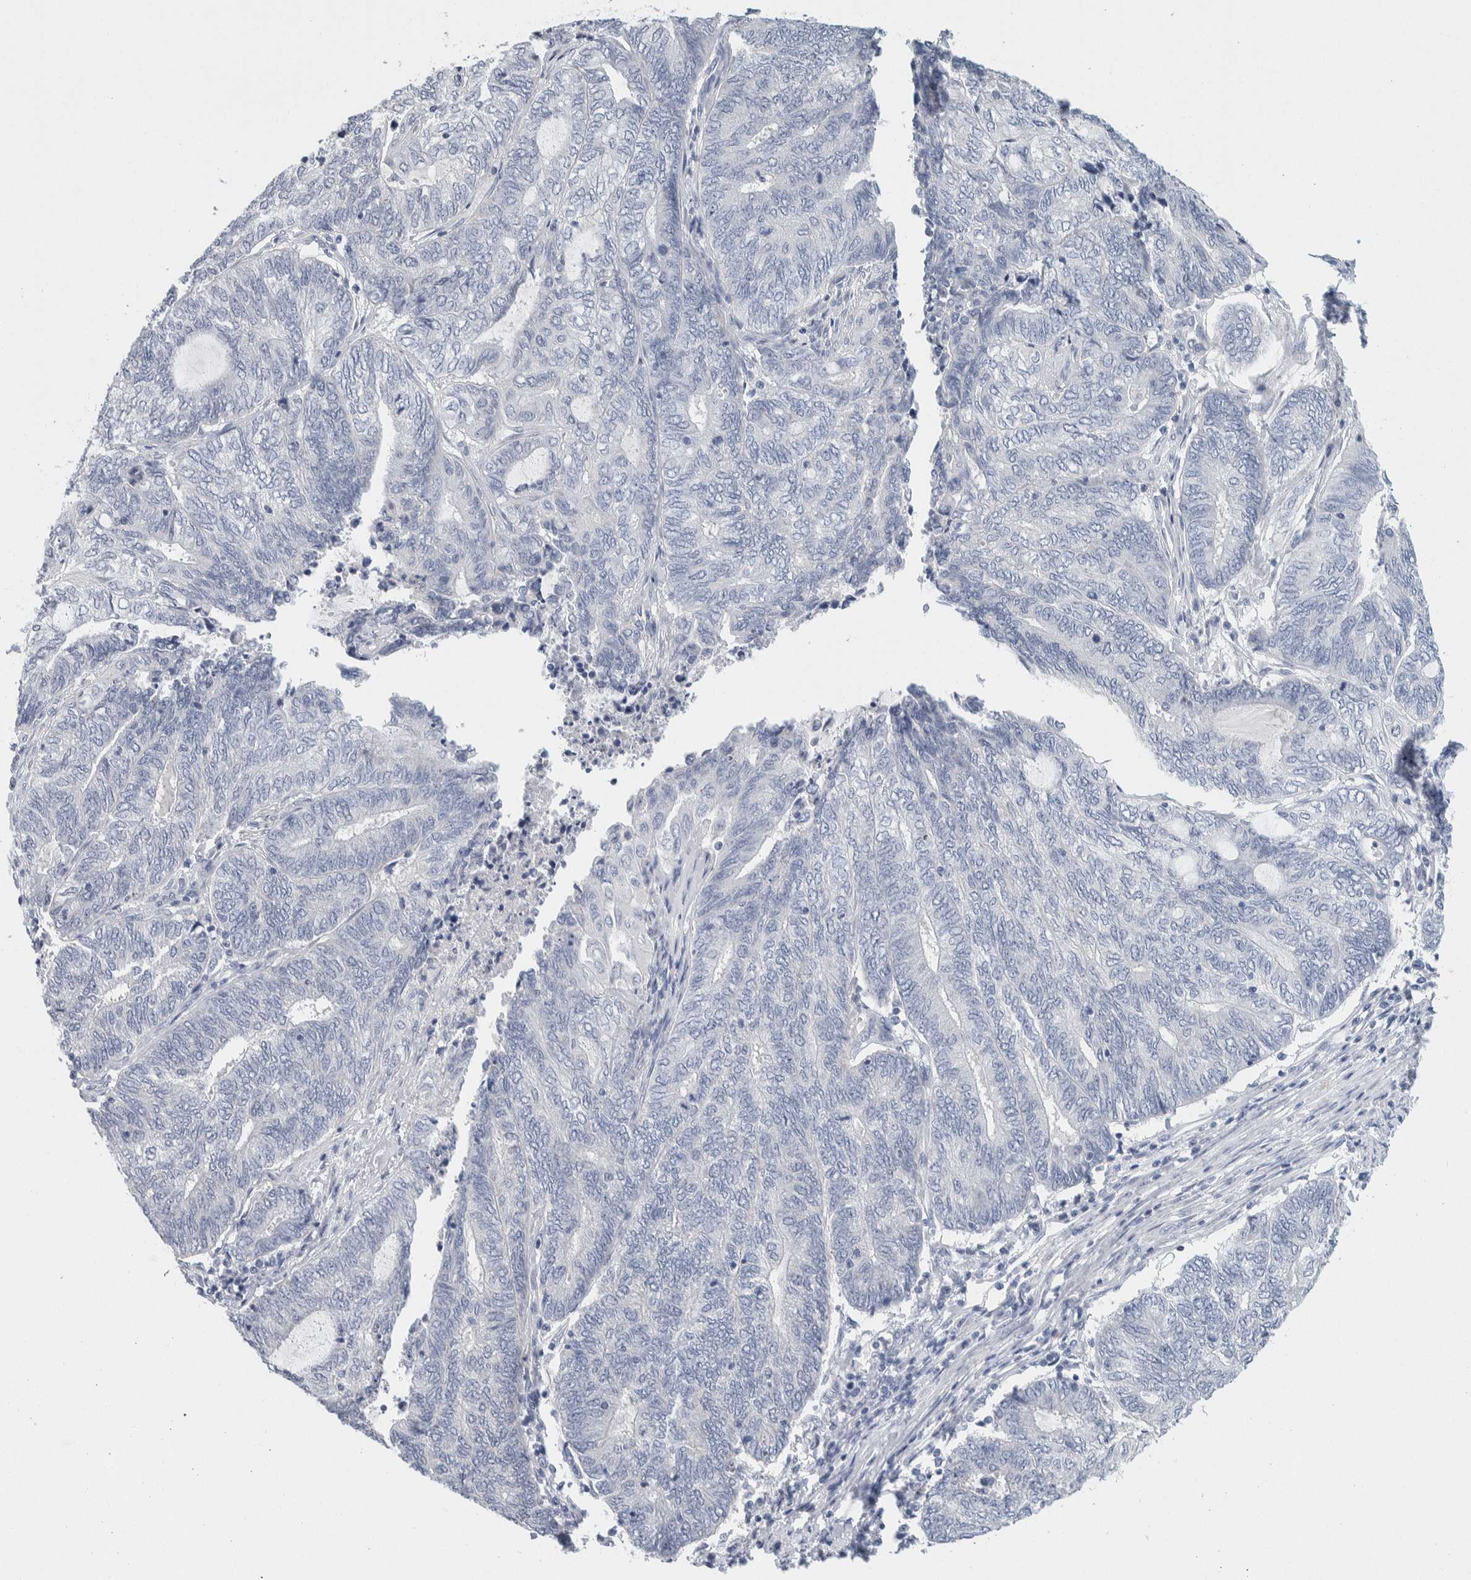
{"staining": {"intensity": "negative", "quantity": "none", "location": "none"}, "tissue": "endometrial cancer", "cell_type": "Tumor cells", "image_type": "cancer", "snomed": [{"axis": "morphology", "description": "Adenocarcinoma, NOS"}, {"axis": "topography", "description": "Uterus"}, {"axis": "topography", "description": "Endometrium"}], "caption": "A micrograph of human endometrial cancer is negative for staining in tumor cells.", "gene": "SCN2A", "patient": {"sex": "female", "age": 70}}